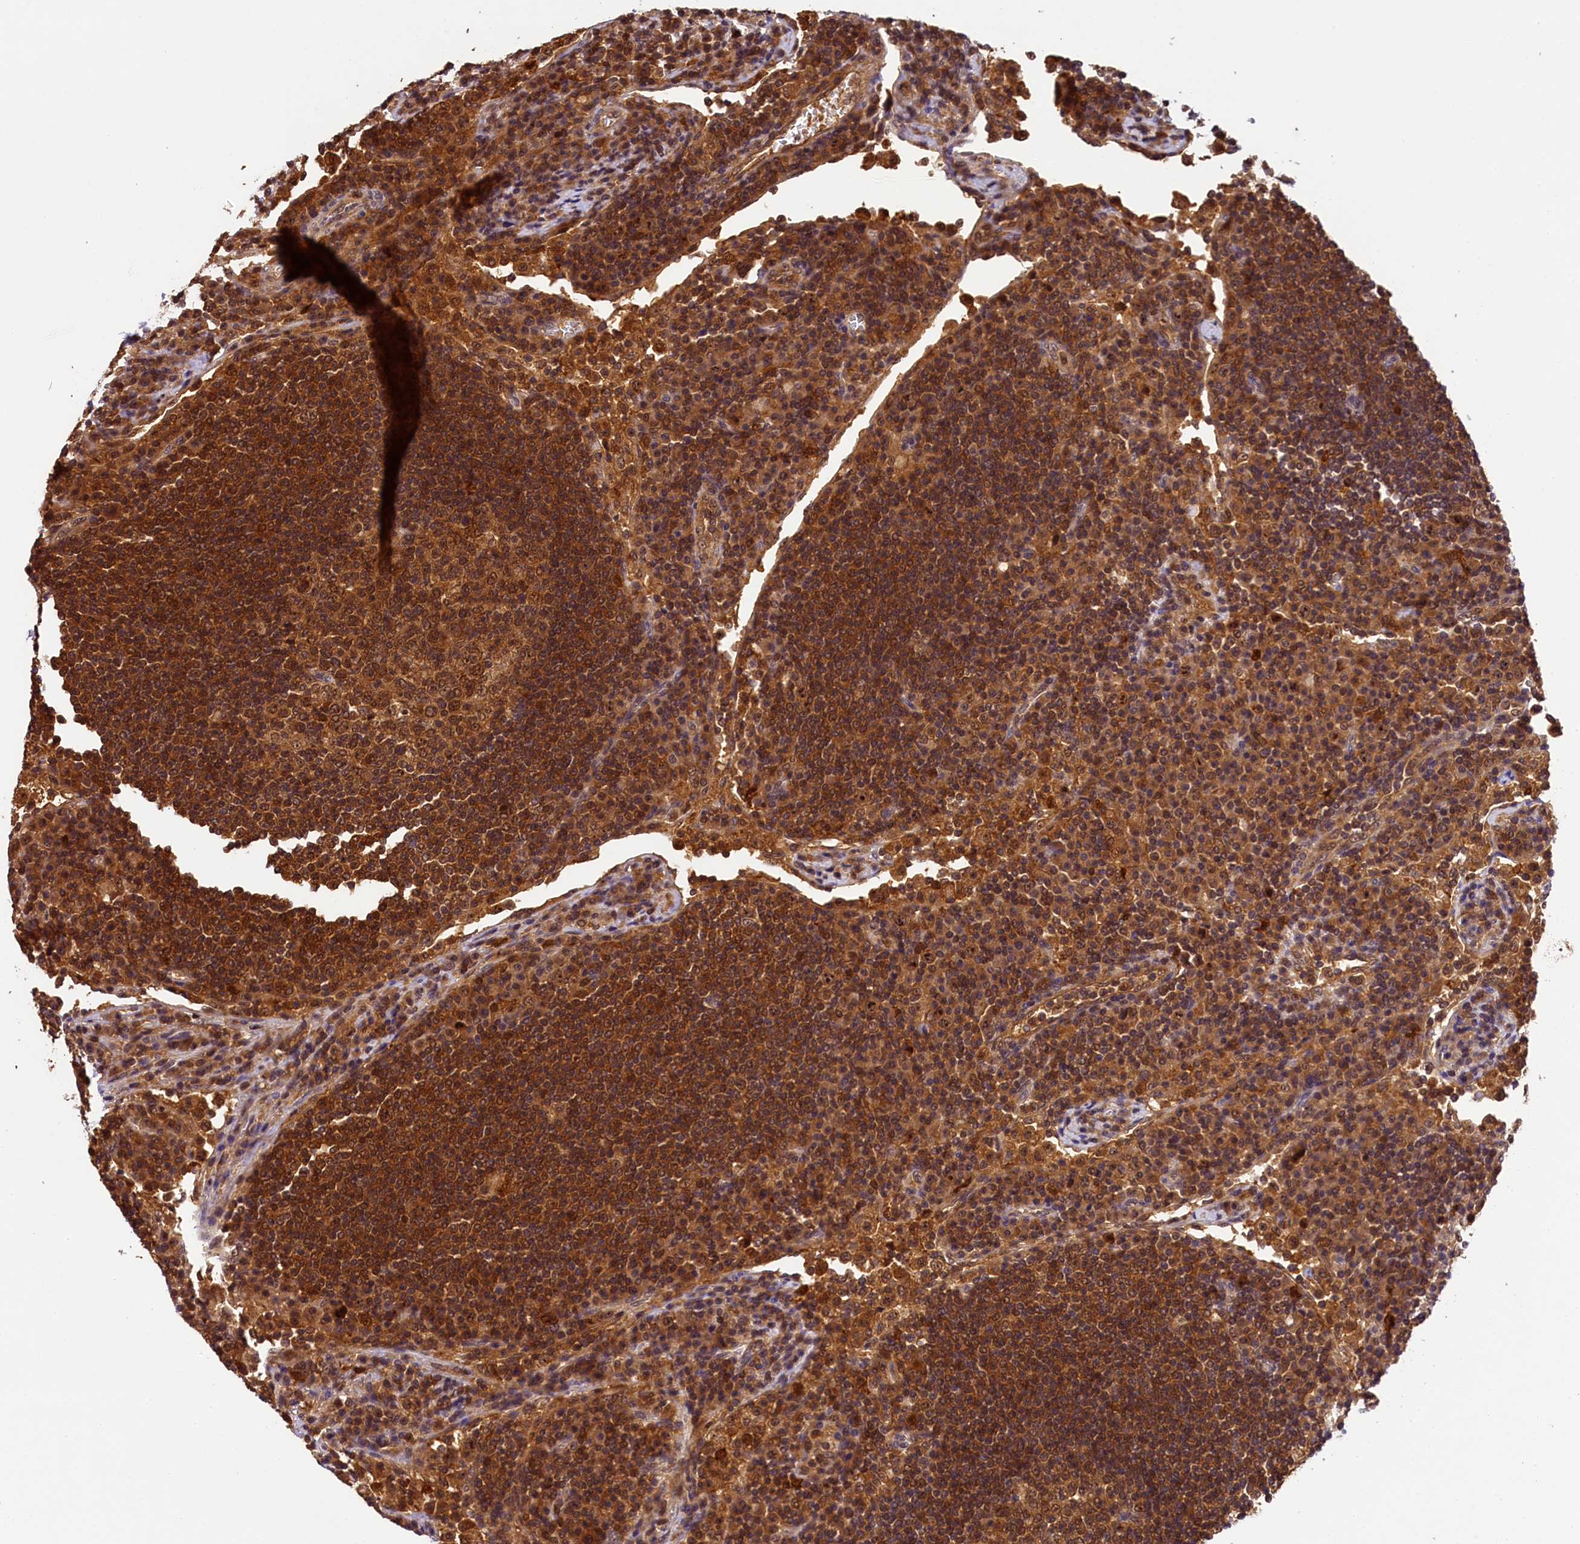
{"staining": {"intensity": "moderate", "quantity": ">75%", "location": "cytoplasmic/membranous,nuclear"}, "tissue": "lymph node", "cell_type": "Germinal center cells", "image_type": "normal", "snomed": [{"axis": "morphology", "description": "Normal tissue, NOS"}, {"axis": "topography", "description": "Lymph node"}], "caption": "The micrograph demonstrates staining of benign lymph node, revealing moderate cytoplasmic/membranous,nuclear protein staining (brown color) within germinal center cells. (IHC, brightfield microscopy, high magnification).", "gene": "EIF6", "patient": {"sex": "female", "age": 53}}